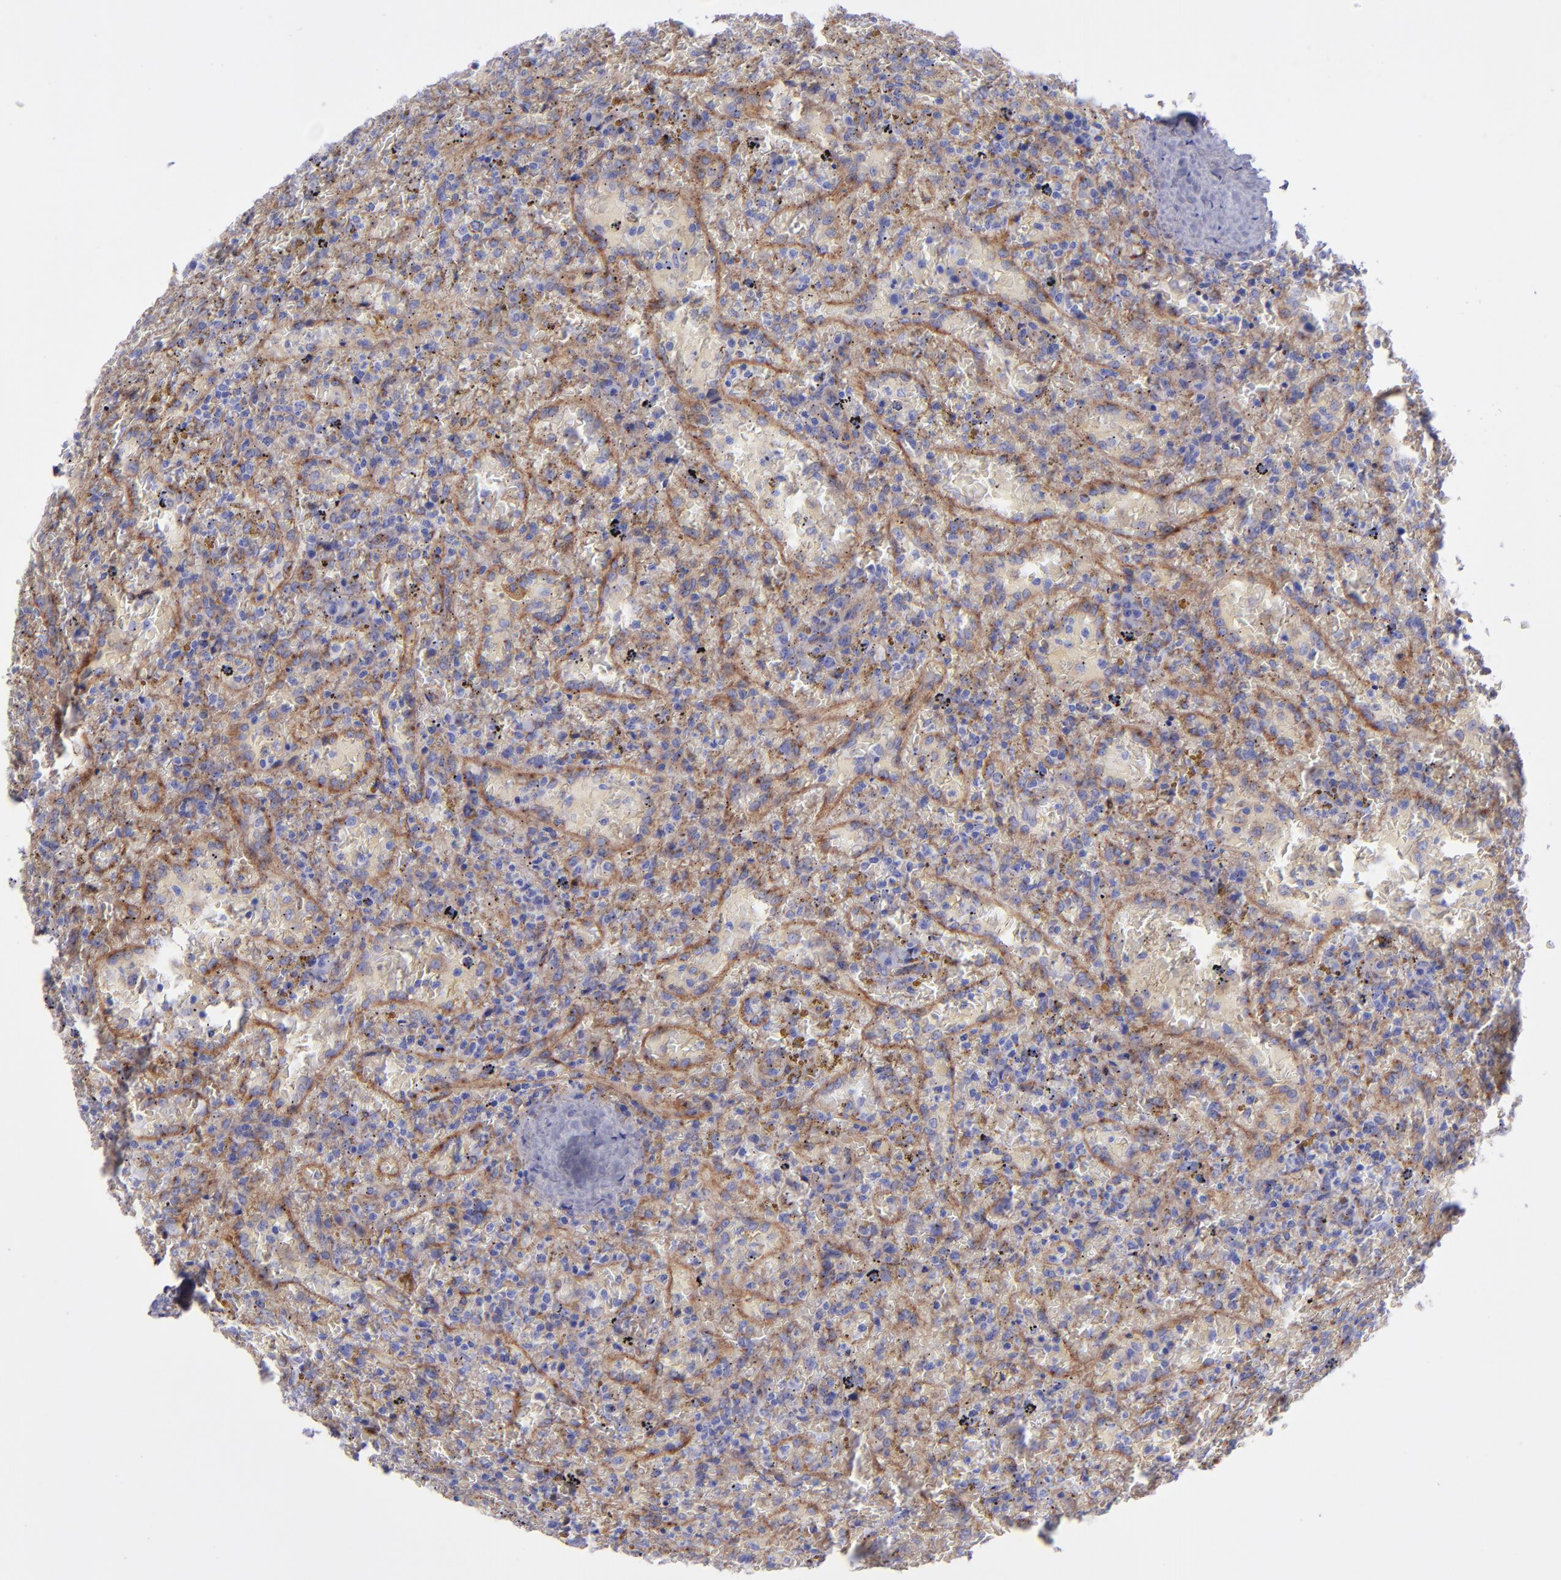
{"staining": {"intensity": "moderate", "quantity": "25%-75%", "location": "cytoplasmic/membranous"}, "tissue": "lymphoma", "cell_type": "Tumor cells", "image_type": "cancer", "snomed": [{"axis": "morphology", "description": "Malignant lymphoma, non-Hodgkin's type, High grade"}, {"axis": "topography", "description": "Spleen"}, {"axis": "topography", "description": "Lymph node"}], "caption": "Brown immunohistochemical staining in lymphoma reveals moderate cytoplasmic/membranous expression in about 25%-75% of tumor cells.", "gene": "ITGAV", "patient": {"sex": "female", "age": 70}}